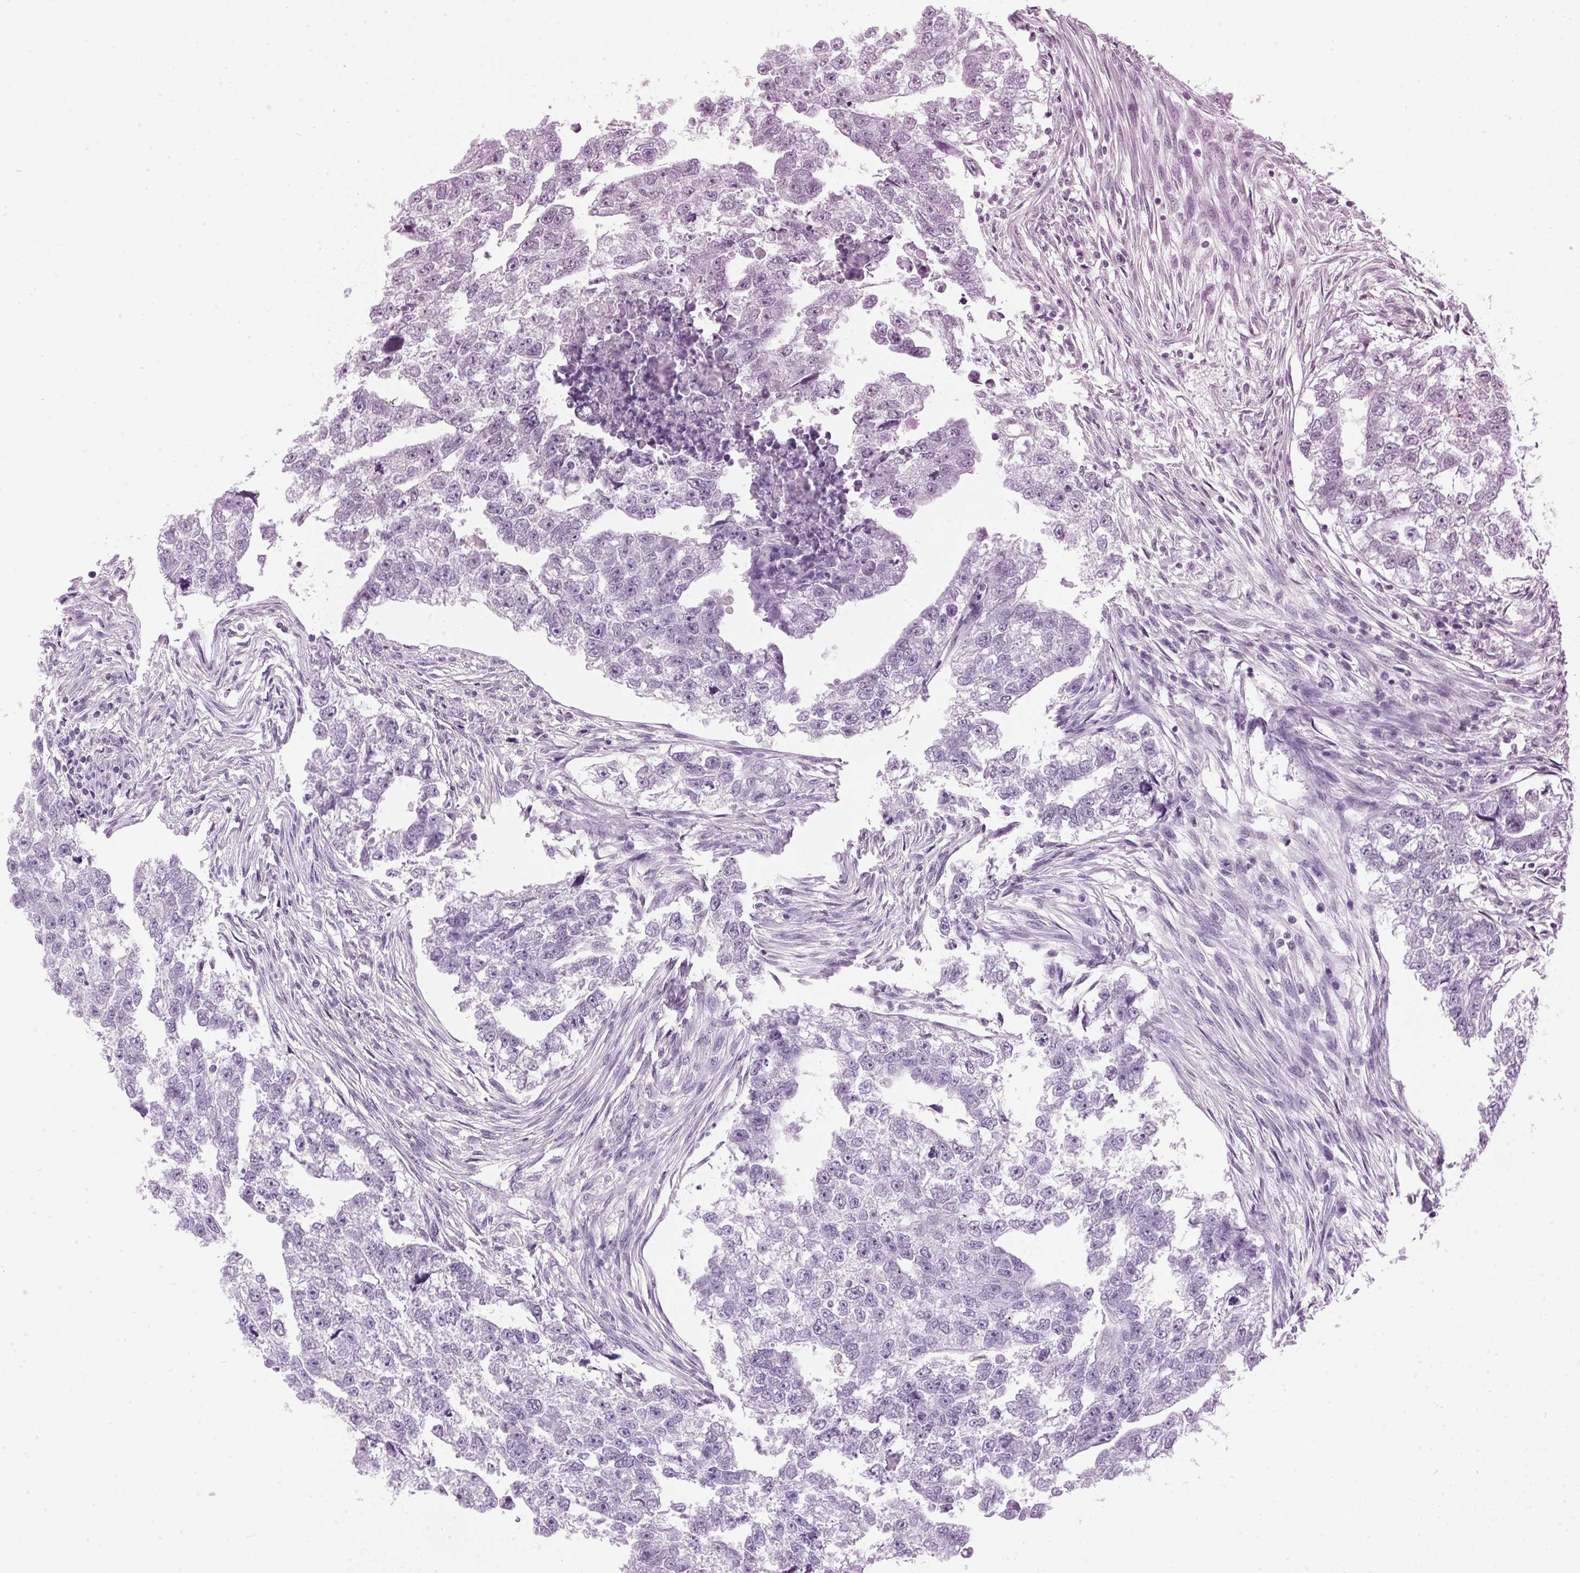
{"staining": {"intensity": "negative", "quantity": "none", "location": "none"}, "tissue": "testis cancer", "cell_type": "Tumor cells", "image_type": "cancer", "snomed": [{"axis": "morphology", "description": "Carcinoma, Embryonal, NOS"}, {"axis": "morphology", "description": "Teratoma, malignant, NOS"}, {"axis": "topography", "description": "Testis"}], "caption": "DAB immunohistochemical staining of human testis cancer demonstrates no significant positivity in tumor cells.", "gene": "SP7", "patient": {"sex": "male", "age": 44}}